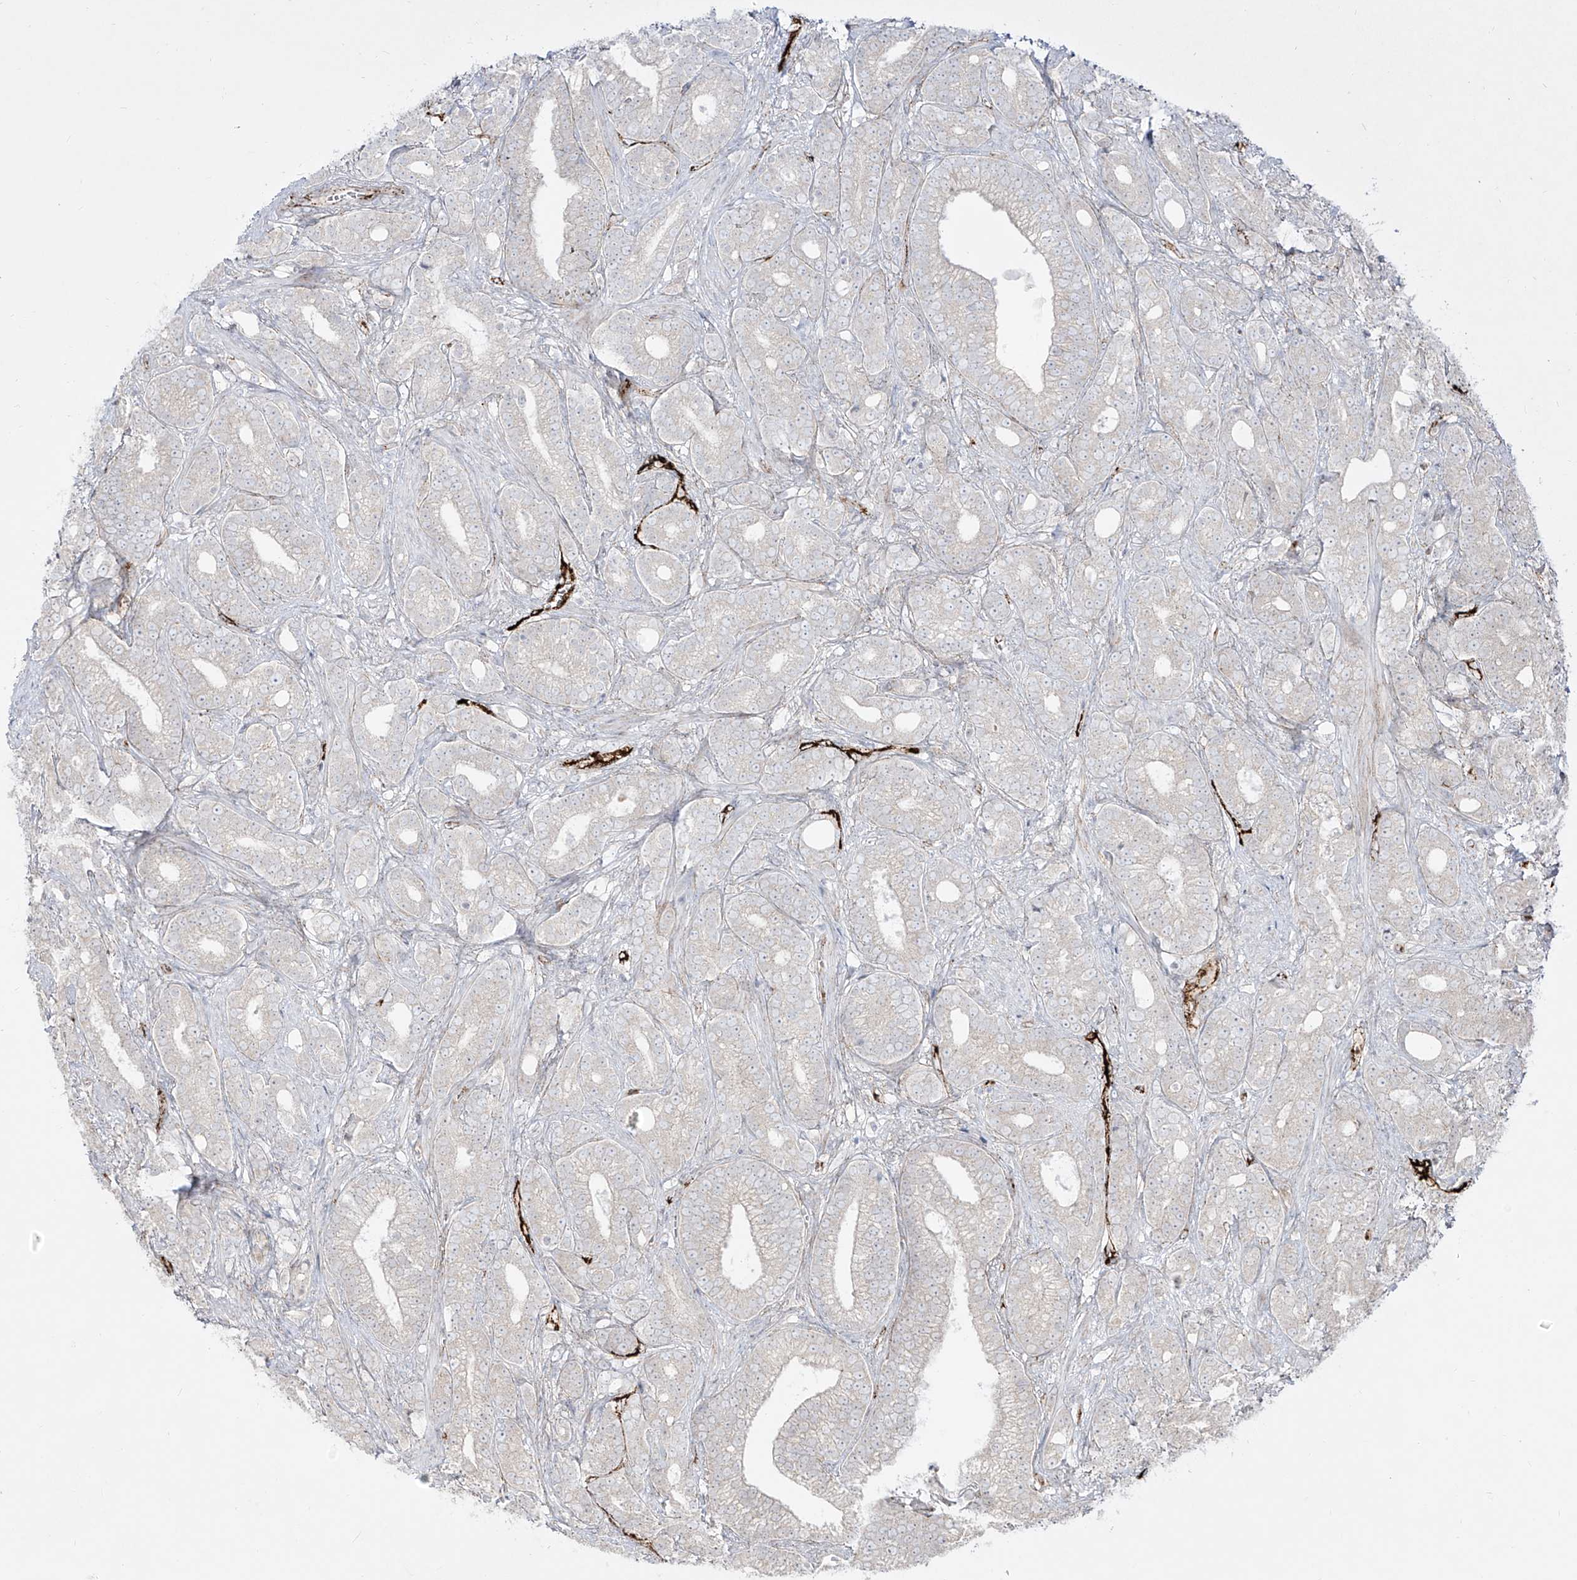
{"staining": {"intensity": "negative", "quantity": "none", "location": "none"}, "tissue": "prostate cancer", "cell_type": "Tumor cells", "image_type": "cancer", "snomed": [{"axis": "morphology", "description": "Adenocarcinoma, High grade"}, {"axis": "topography", "description": "Prostate and seminal vesicle, NOS"}], "caption": "Immunohistochemistry of prostate high-grade adenocarcinoma exhibits no positivity in tumor cells. (DAB immunohistochemistry visualized using brightfield microscopy, high magnification).", "gene": "ZGRF1", "patient": {"sex": "male", "age": 67}}